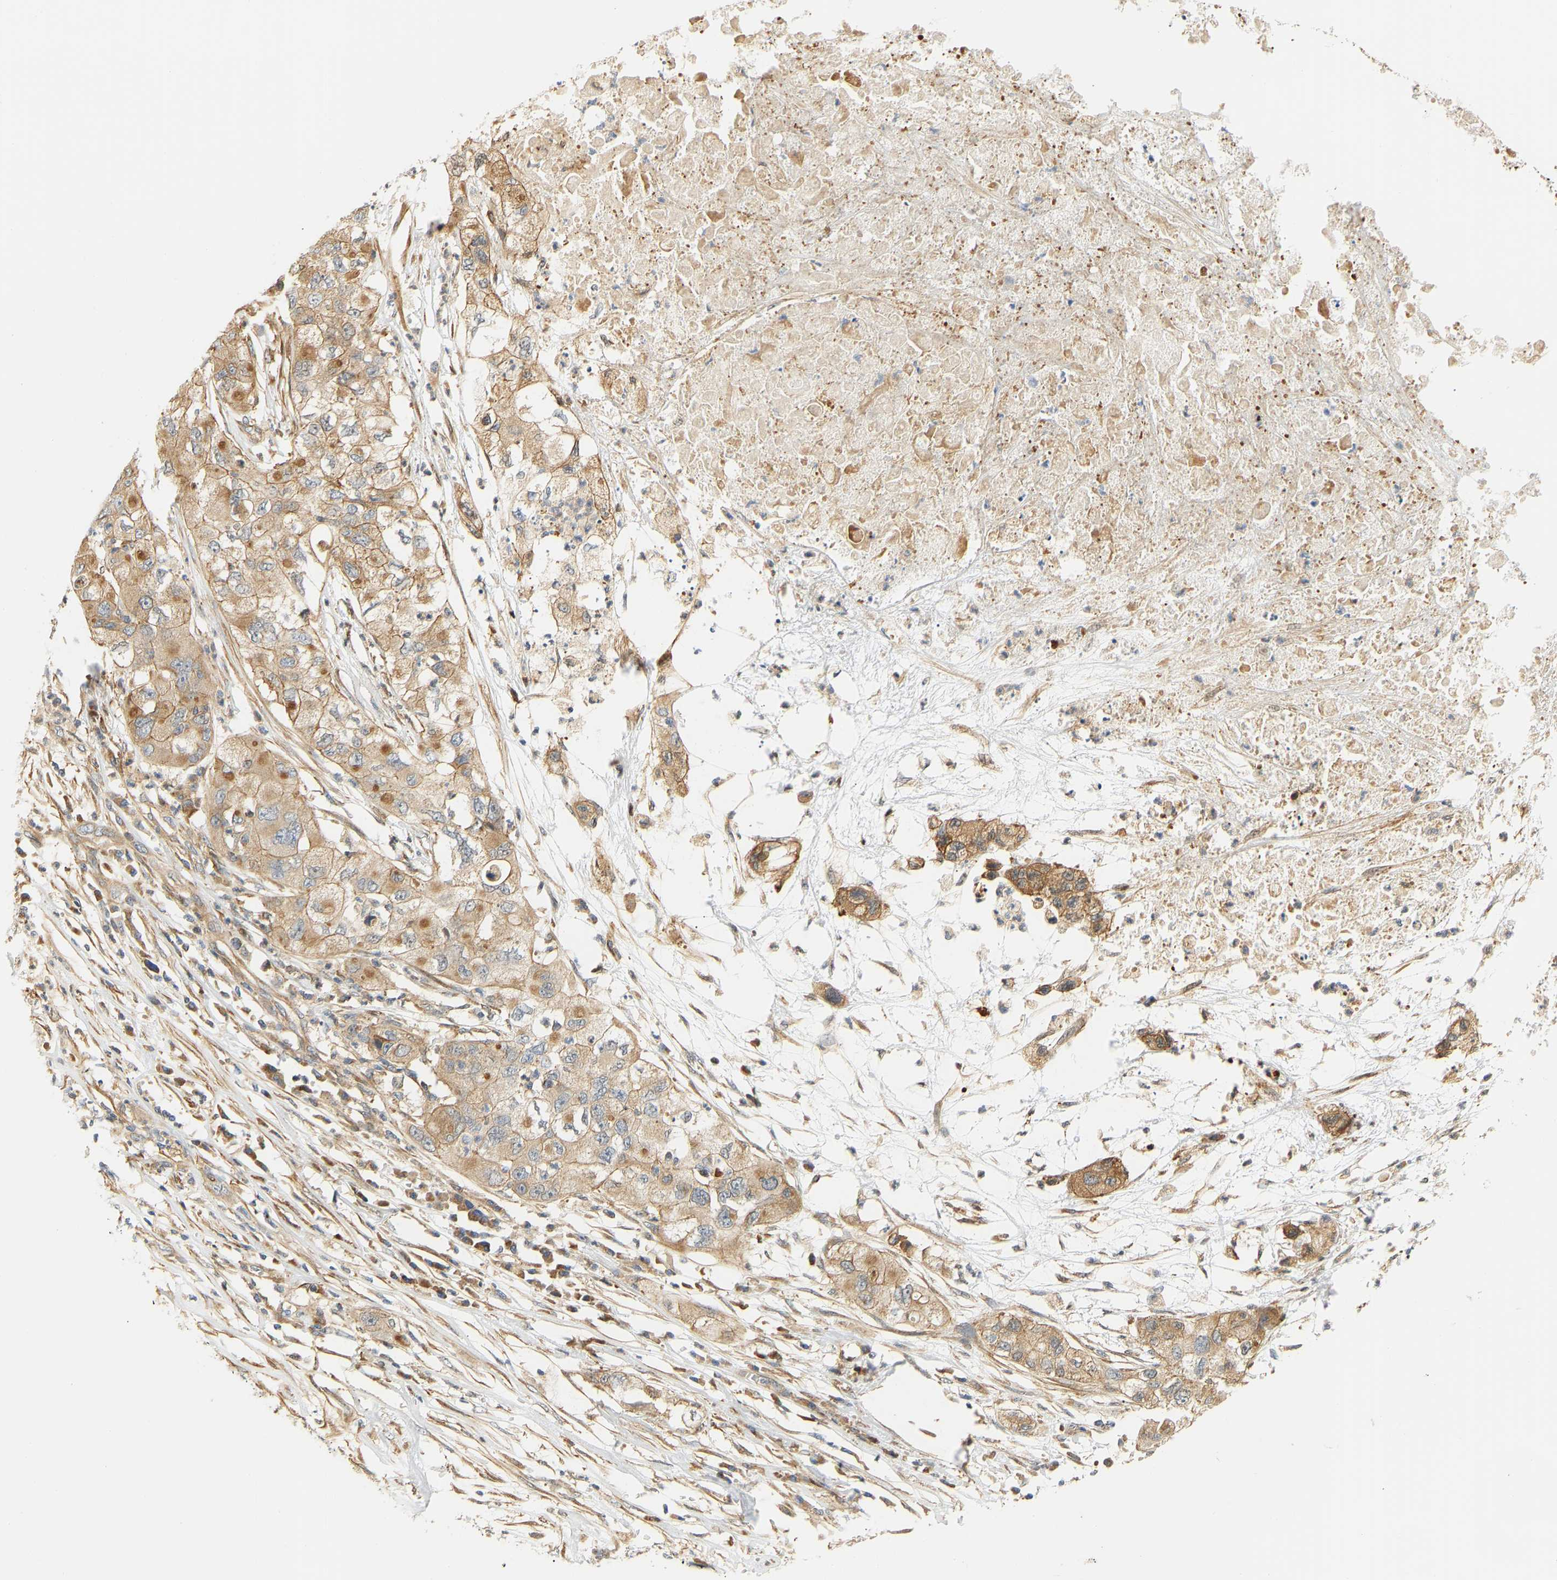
{"staining": {"intensity": "moderate", "quantity": ">75%", "location": "cytoplasmic/membranous"}, "tissue": "pancreatic cancer", "cell_type": "Tumor cells", "image_type": "cancer", "snomed": [{"axis": "morphology", "description": "Adenocarcinoma, NOS"}, {"axis": "topography", "description": "Pancreas"}], "caption": "IHC photomicrograph of human pancreatic adenocarcinoma stained for a protein (brown), which shows medium levels of moderate cytoplasmic/membranous staining in about >75% of tumor cells.", "gene": "CEP57", "patient": {"sex": "female", "age": 78}}